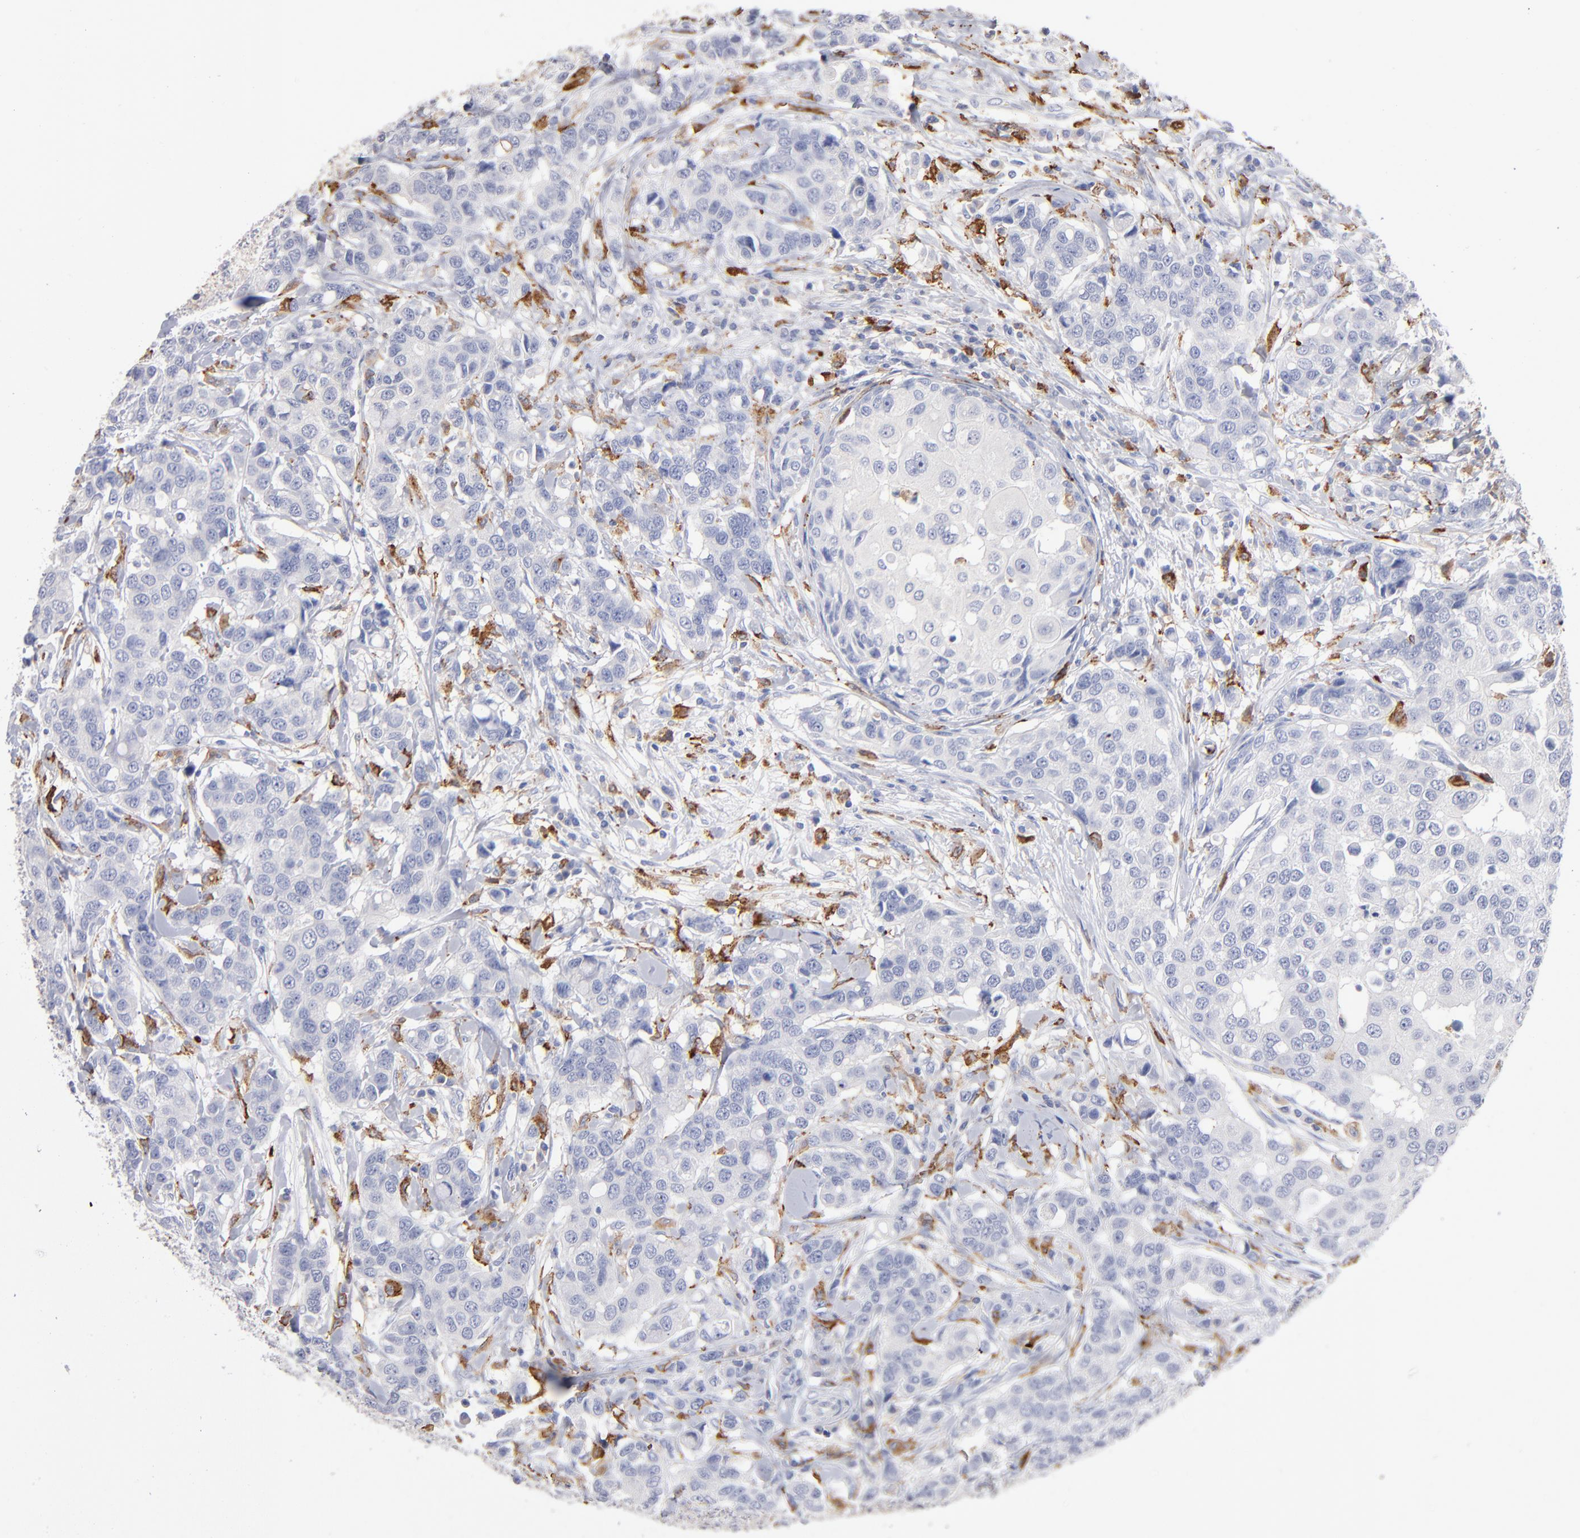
{"staining": {"intensity": "negative", "quantity": "none", "location": "none"}, "tissue": "breast cancer", "cell_type": "Tumor cells", "image_type": "cancer", "snomed": [{"axis": "morphology", "description": "Duct carcinoma"}, {"axis": "topography", "description": "Breast"}], "caption": "Histopathology image shows no significant protein positivity in tumor cells of infiltrating ductal carcinoma (breast).", "gene": "CD180", "patient": {"sex": "female", "age": 27}}